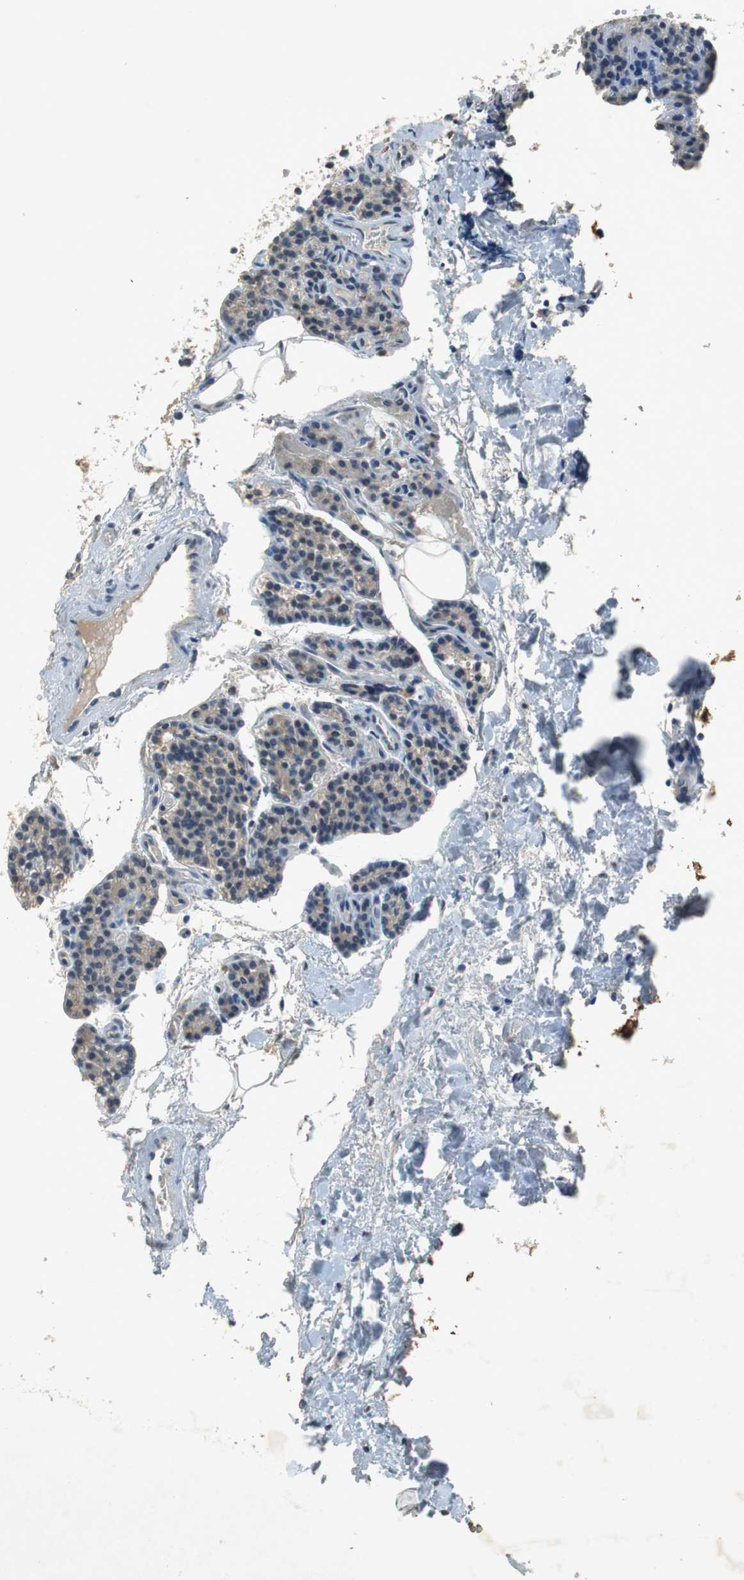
{"staining": {"intensity": "weak", "quantity": "25%-75%", "location": "cytoplasmic/membranous"}, "tissue": "parathyroid gland", "cell_type": "Glandular cells", "image_type": "normal", "snomed": [{"axis": "morphology", "description": "Normal tissue, NOS"}, {"axis": "topography", "description": "Parathyroid gland"}], "caption": "Parathyroid gland stained with immunohistochemistry (IHC) demonstrates weak cytoplasmic/membranous staining in about 25%-75% of glandular cells. The staining was performed using DAB, with brown indicating positive protein expression. Nuclei are stained blue with hematoxylin.", "gene": "GLCCI1", "patient": {"sex": "female", "age": 50}}